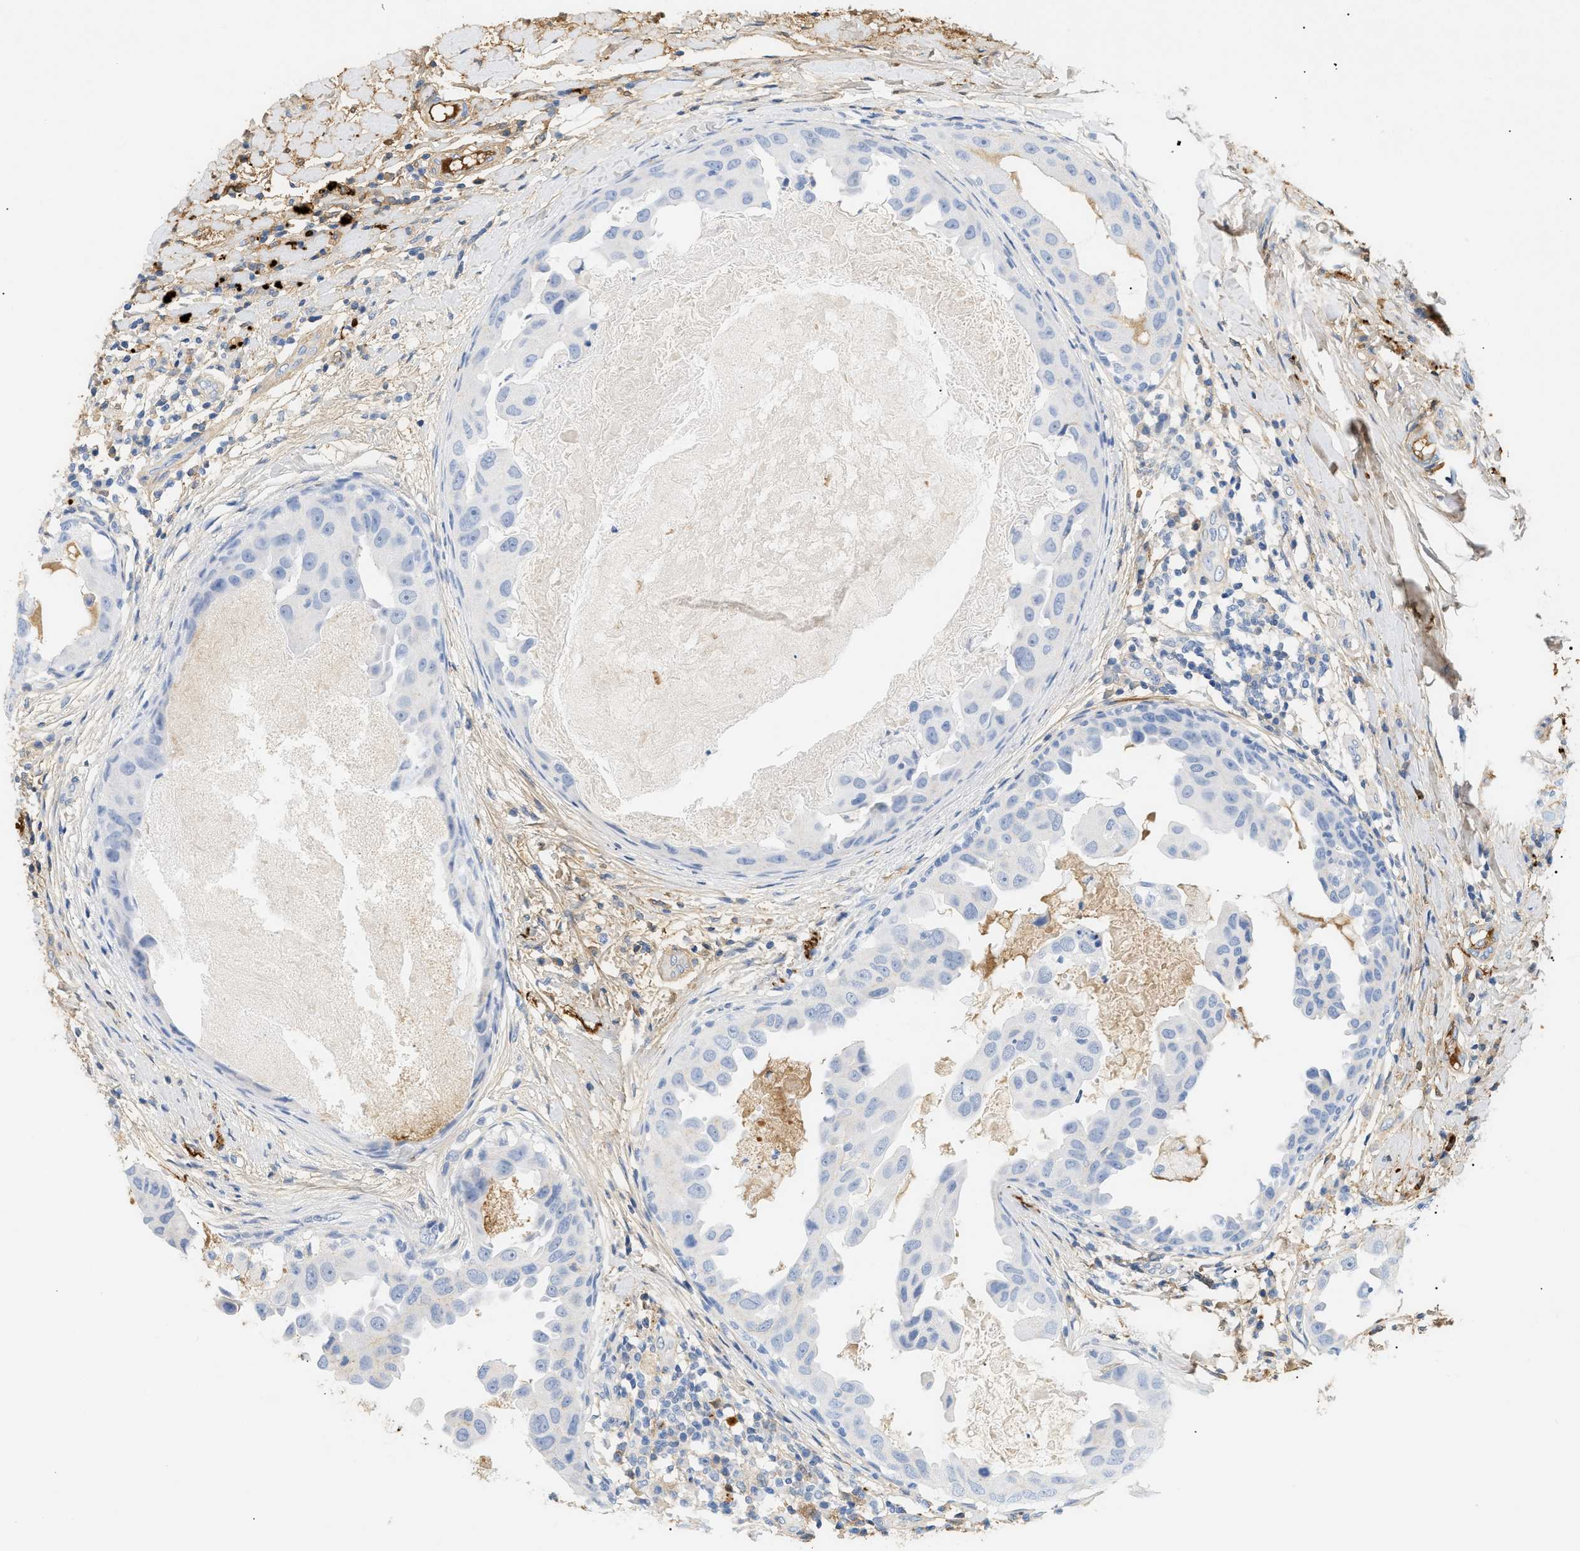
{"staining": {"intensity": "negative", "quantity": "none", "location": "none"}, "tissue": "breast cancer", "cell_type": "Tumor cells", "image_type": "cancer", "snomed": [{"axis": "morphology", "description": "Duct carcinoma"}, {"axis": "topography", "description": "Breast"}], "caption": "Breast cancer (intraductal carcinoma) was stained to show a protein in brown. There is no significant staining in tumor cells.", "gene": "CFH", "patient": {"sex": "female", "age": 27}}